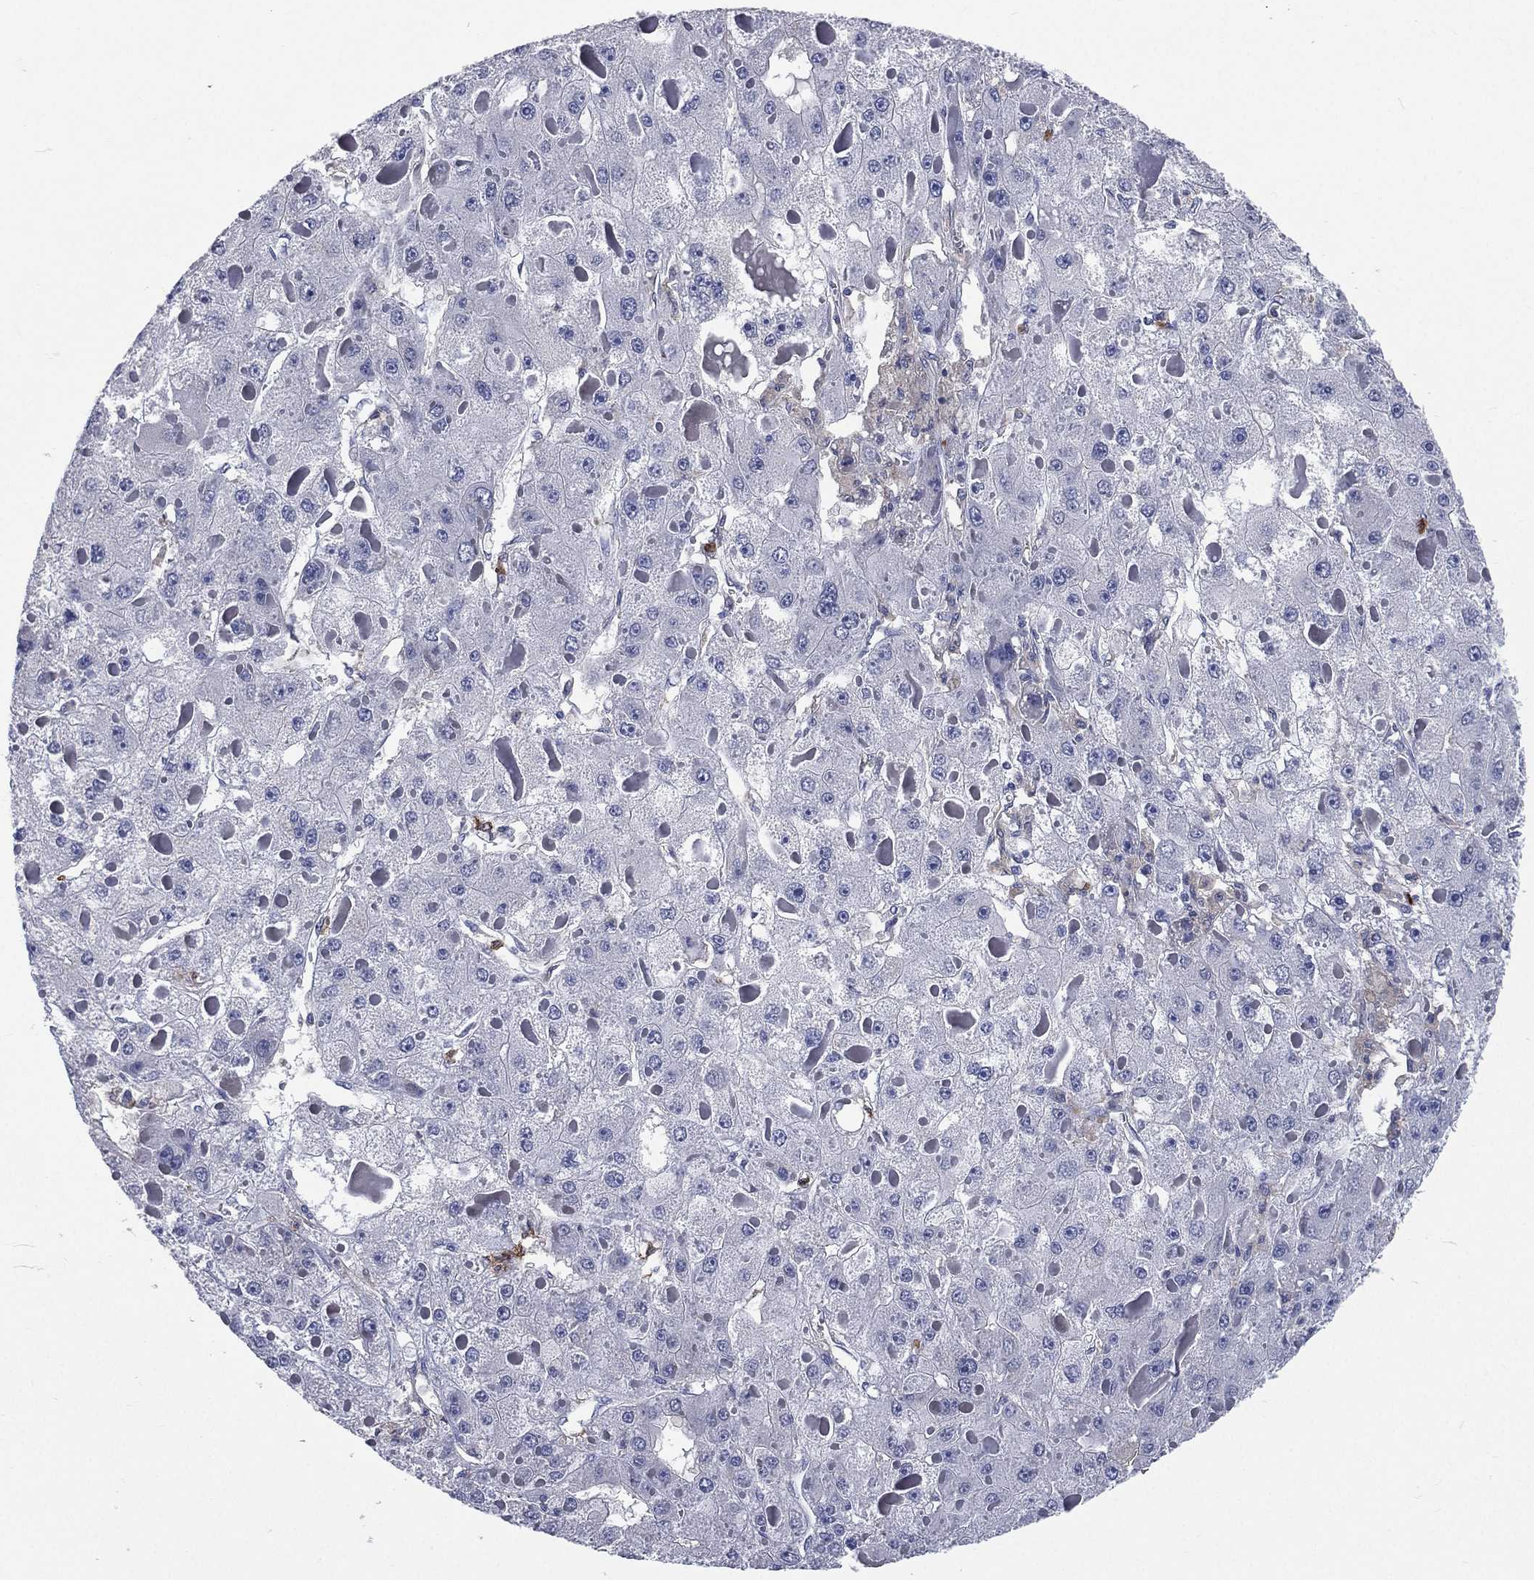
{"staining": {"intensity": "negative", "quantity": "none", "location": "none"}, "tissue": "liver cancer", "cell_type": "Tumor cells", "image_type": "cancer", "snomed": [{"axis": "morphology", "description": "Carcinoma, Hepatocellular, NOS"}, {"axis": "topography", "description": "Liver"}], "caption": "The micrograph exhibits no staining of tumor cells in liver cancer (hepatocellular carcinoma).", "gene": "BASP1", "patient": {"sex": "female", "age": 73}}